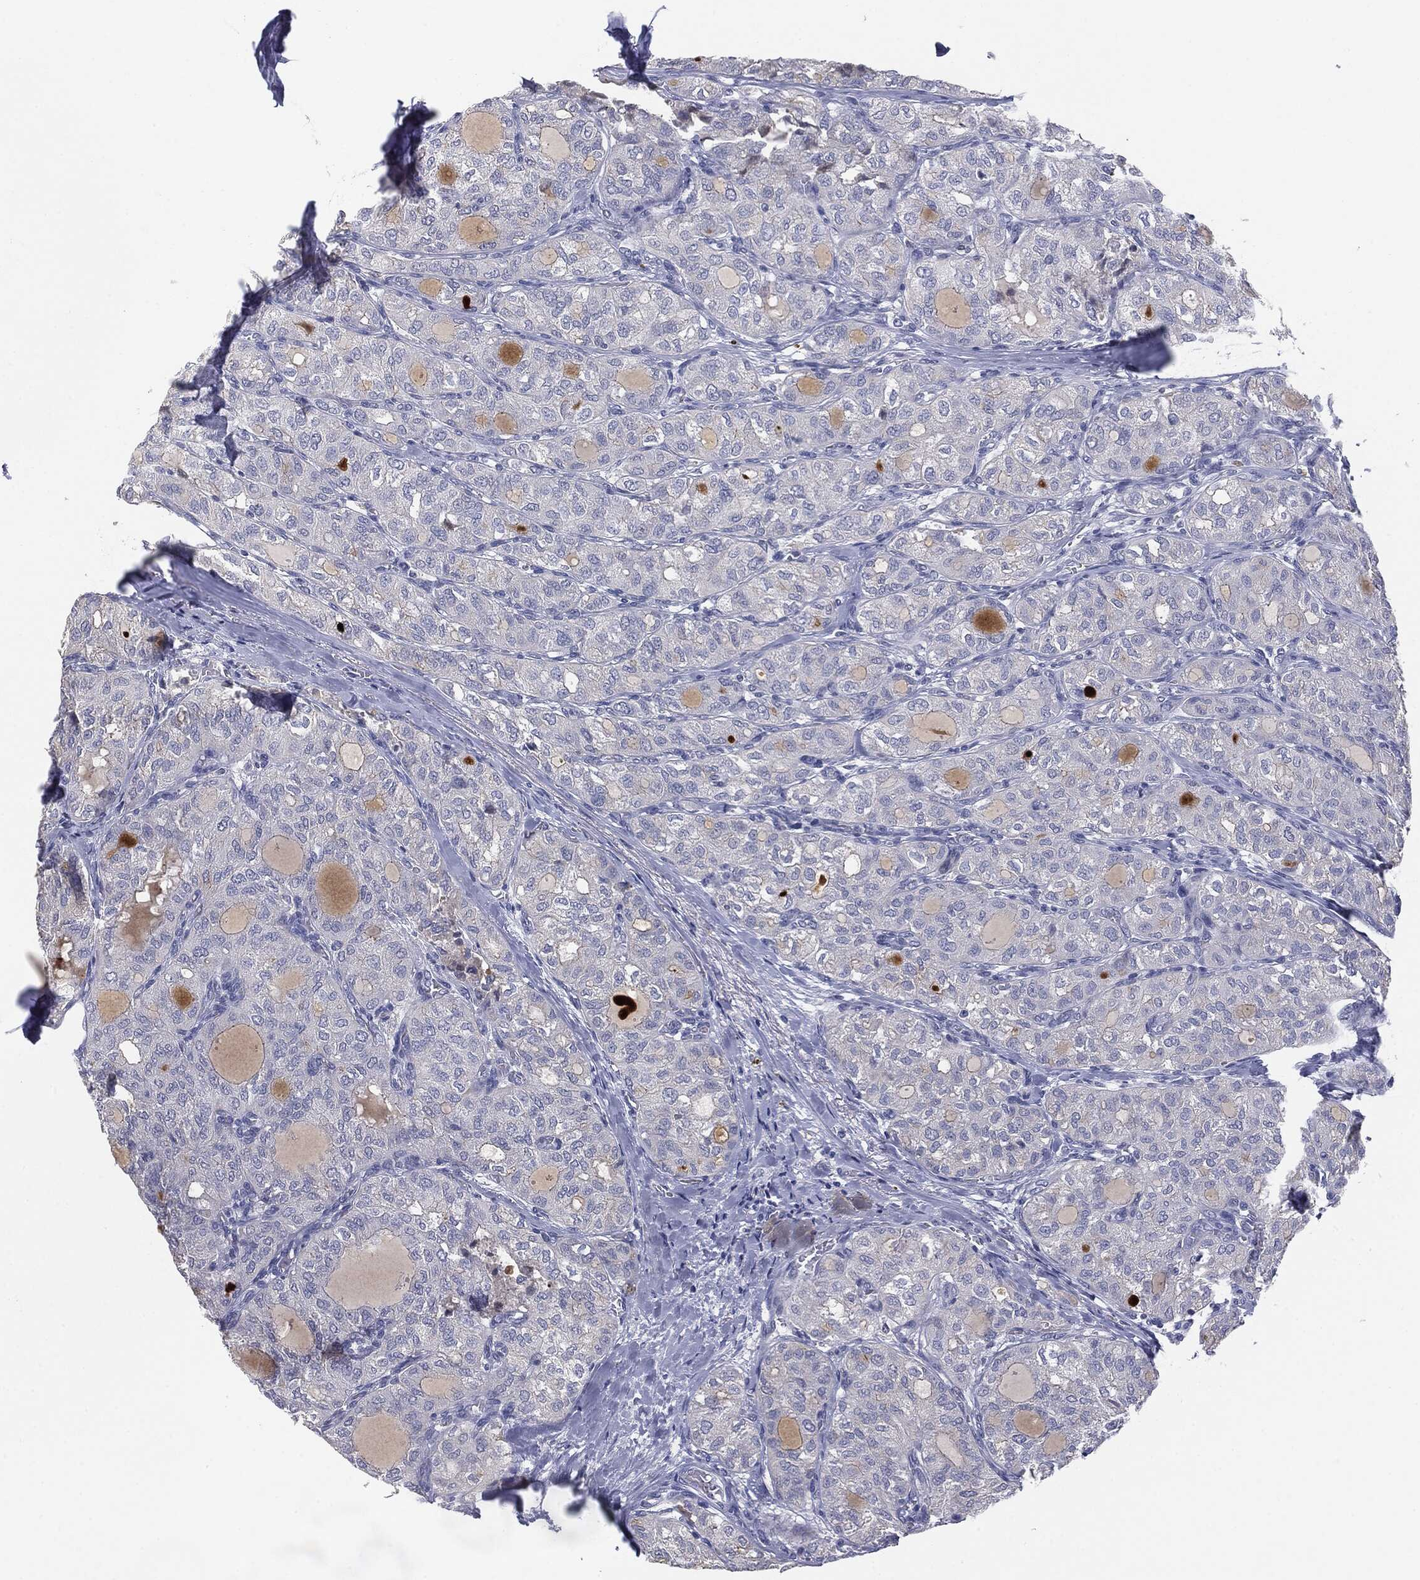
{"staining": {"intensity": "strong", "quantity": "<25%", "location": "cytoplasmic/membranous"}, "tissue": "thyroid cancer", "cell_type": "Tumor cells", "image_type": "cancer", "snomed": [{"axis": "morphology", "description": "Follicular adenoma carcinoma, NOS"}, {"axis": "topography", "description": "Thyroid gland"}], "caption": "A histopathology image showing strong cytoplasmic/membranous expression in approximately <25% of tumor cells in thyroid follicular adenoma carcinoma, as visualized by brown immunohistochemical staining.", "gene": "MUC1", "patient": {"sex": "male", "age": 75}}